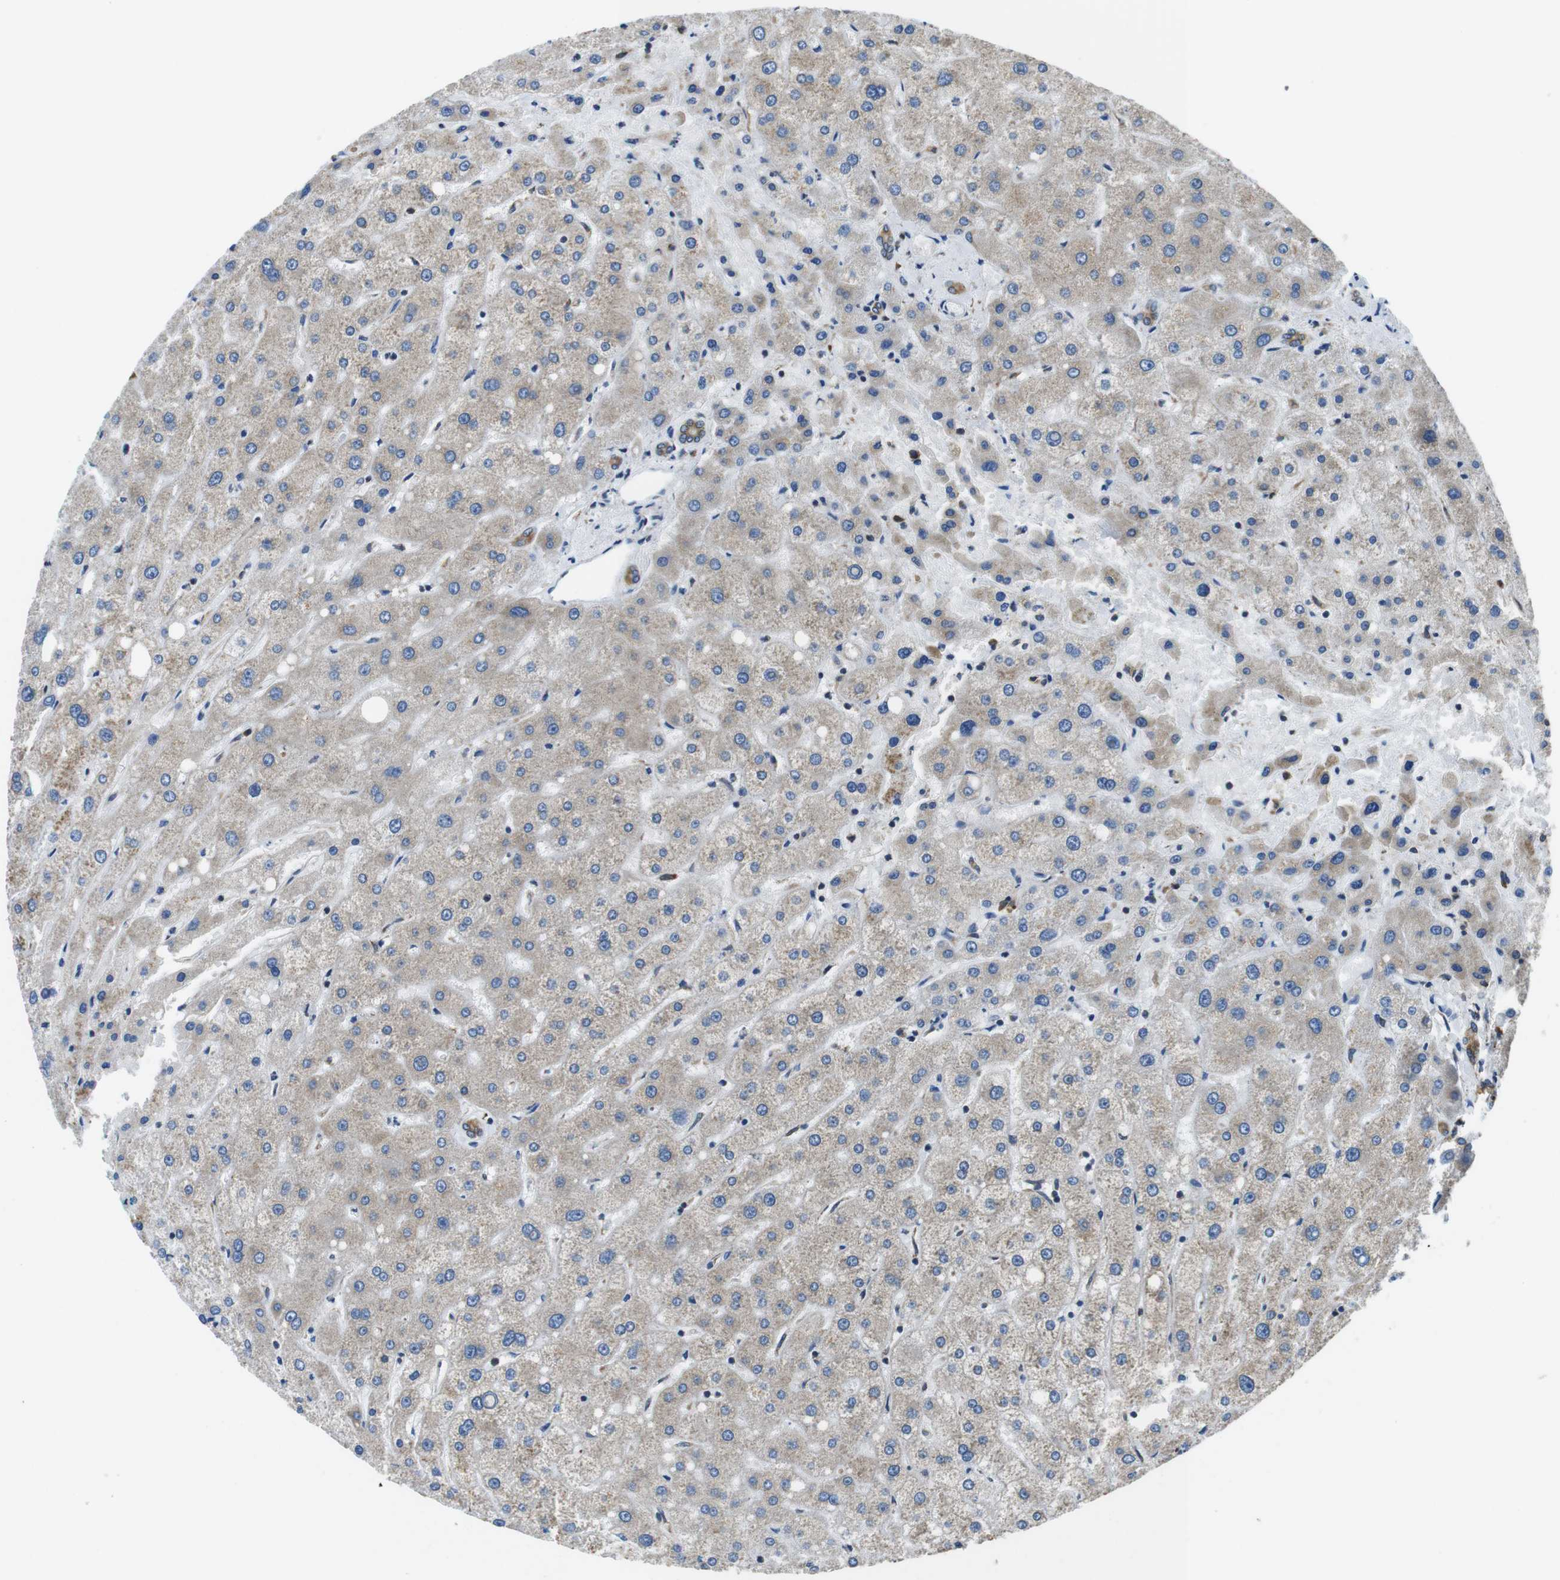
{"staining": {"intensity": "weak", "quantity": ">75%", "location": "cytoplasmic/membranous"}, "tissue": "liver", "cell_type": "Cholangiocytes", "image_type": "normal", "snomed": [{"axis": "morphology", "description": "Normal tissue, NOS"}, {"axis": "topography", "description": "Liver"}], "caption": "DAB immunohistochemical staining of benign liver shows weak cytoplasmic/membranous protein staining in approximately >75% of cholangiocytes. The staining was performed using DAB to visualize the protein expression in brown, while the nuclei were stained in blue with hematoxylin (Magnification: 20x).", "gene": "UGGT1", "patient": {"sex": "male", "age": 73}}